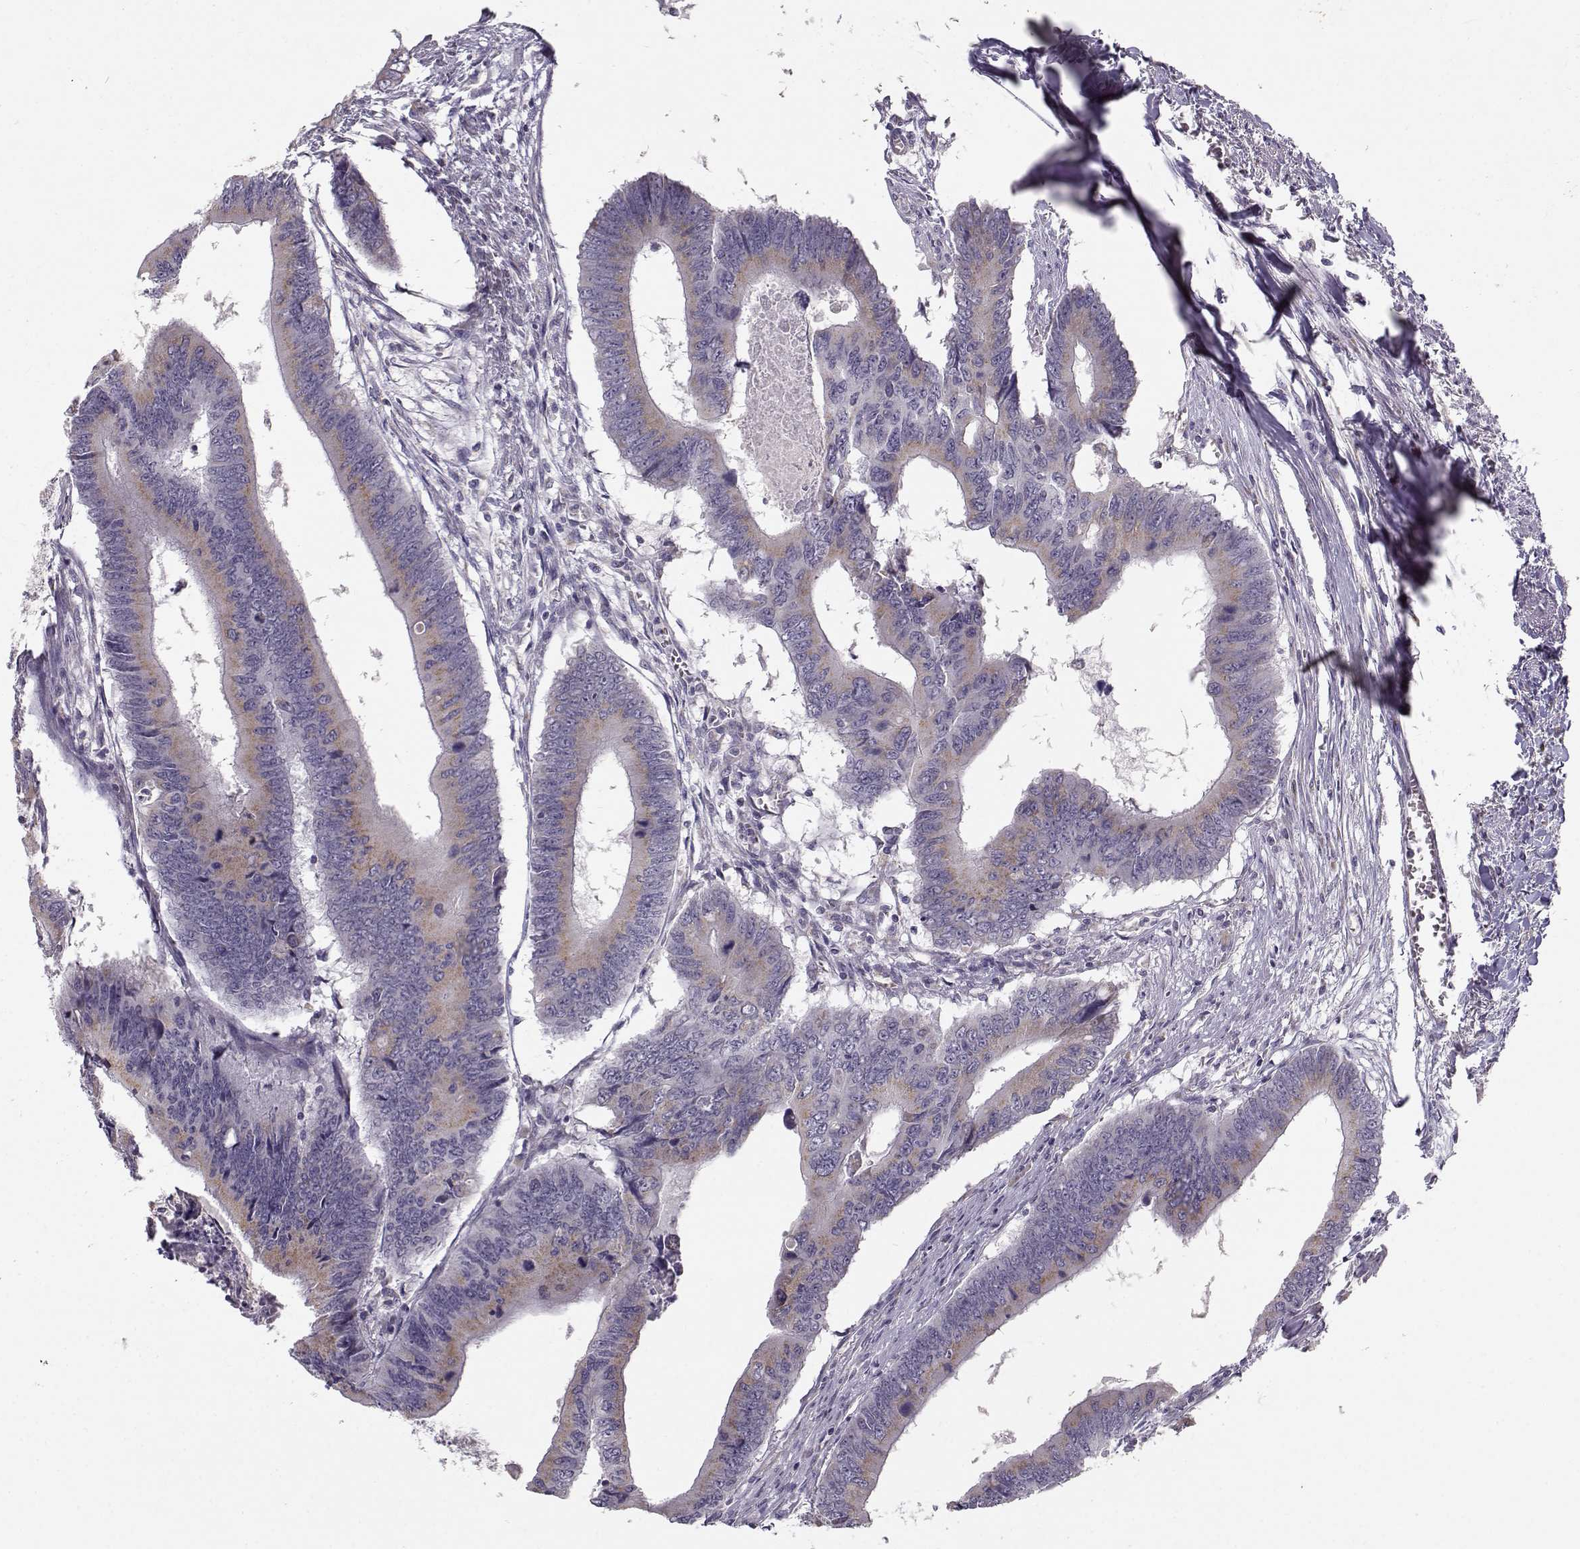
{"staining": {"intensity": "weak", "quantity": ">75%", "location": "cytoplasmic/membranous"}, "tissue": "colorectal cancer", "cell_type": "Tumor cells", "image_type": "cancer", "snomed": [{"axis": "morphology", "description": "Adenocarcinoma, NOS"}, {"axis": "topography", "description": "Colon"}], "caption": "Protein expression analysis of colorectal adenocarcinoma reveals weak cytoplasmic/membranous staining in about >75% of tumor cells.", "gene": "SLC4A5", "patient": {"sex": "male", "age": 53}}